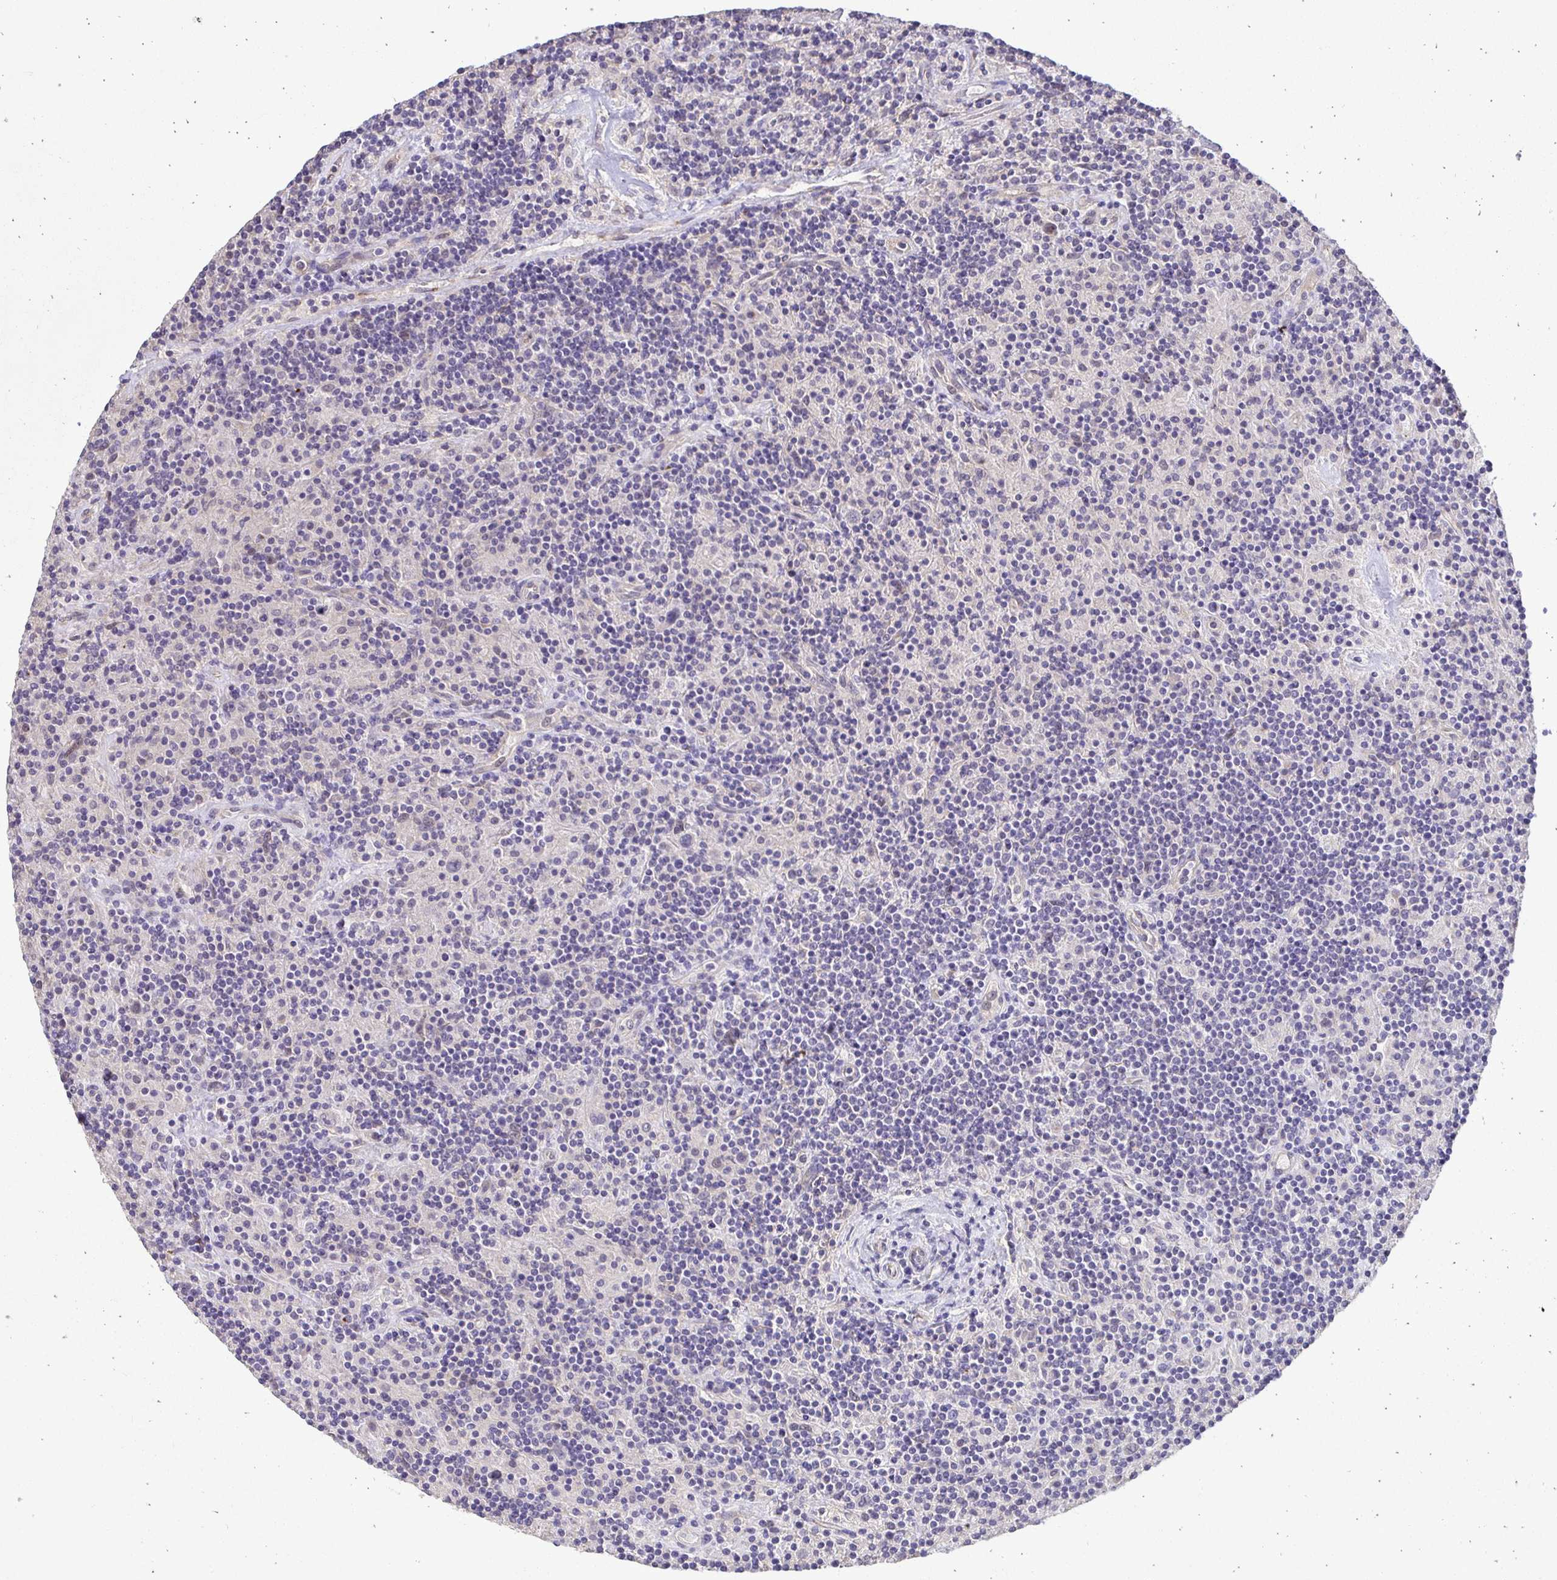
{"staining": {"intensity": "negative", "quantity": "none", "location": "none"}, "tissue": "lymphoma", "cell_type": "Tumor cells", "image_type": "cancer", "snomed": [{"axis": "morphology", "description": "Hodgkin's disease, NOS"}, {"axis": "topography", "description": "Lymph node"}], "caption": "High power microscopy histopathology image of an immunohistochemistry (IHC) histopathology image of Hodgkin's disease, revealing no significant staining in tumor cells.", "gene": "SLC9A1", "patient": {"sex": "male", "age": 70}}